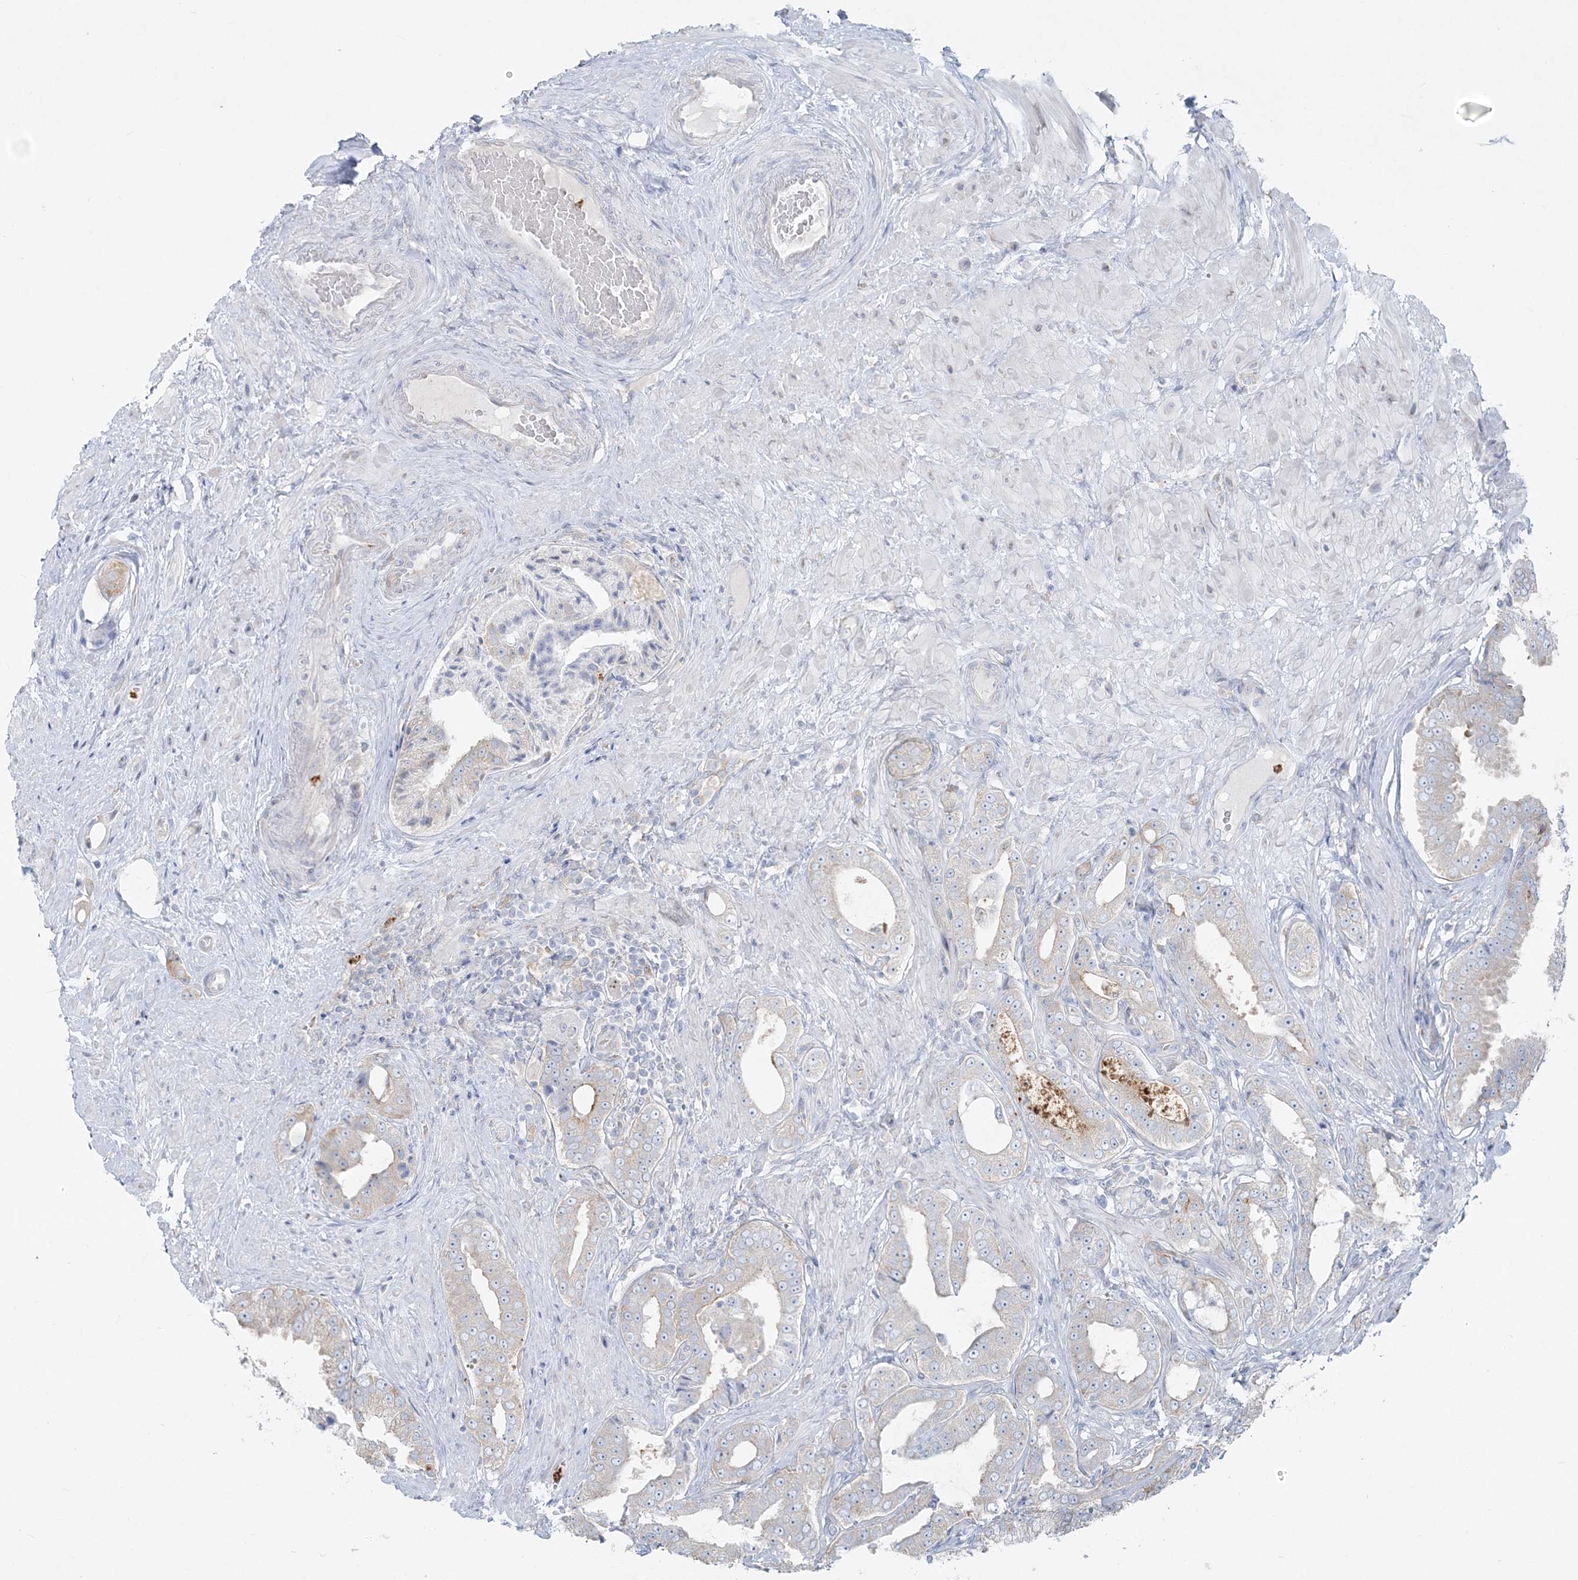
{"staining": {"intensity": "negative", "quantity": "none", "location": "none"}, "tissue": "prostate cancer", "cell_type": "Tumor cells", "image_type": "cancer", "snomed": [{"axis": "morphology", "description": "Adenocarcinoma, Low grade"}, {"axis": "topography", "description": "Prostate"}], "caption": "Photomicrograph shows no significant protein positivity in tumor cells of low-grade adenocarcinoma (prostate). (DAB immunohistochemistry (IHC), high magnification).", "gene": "CCNJ", "patient": {"sex": "male", "age": 63}}